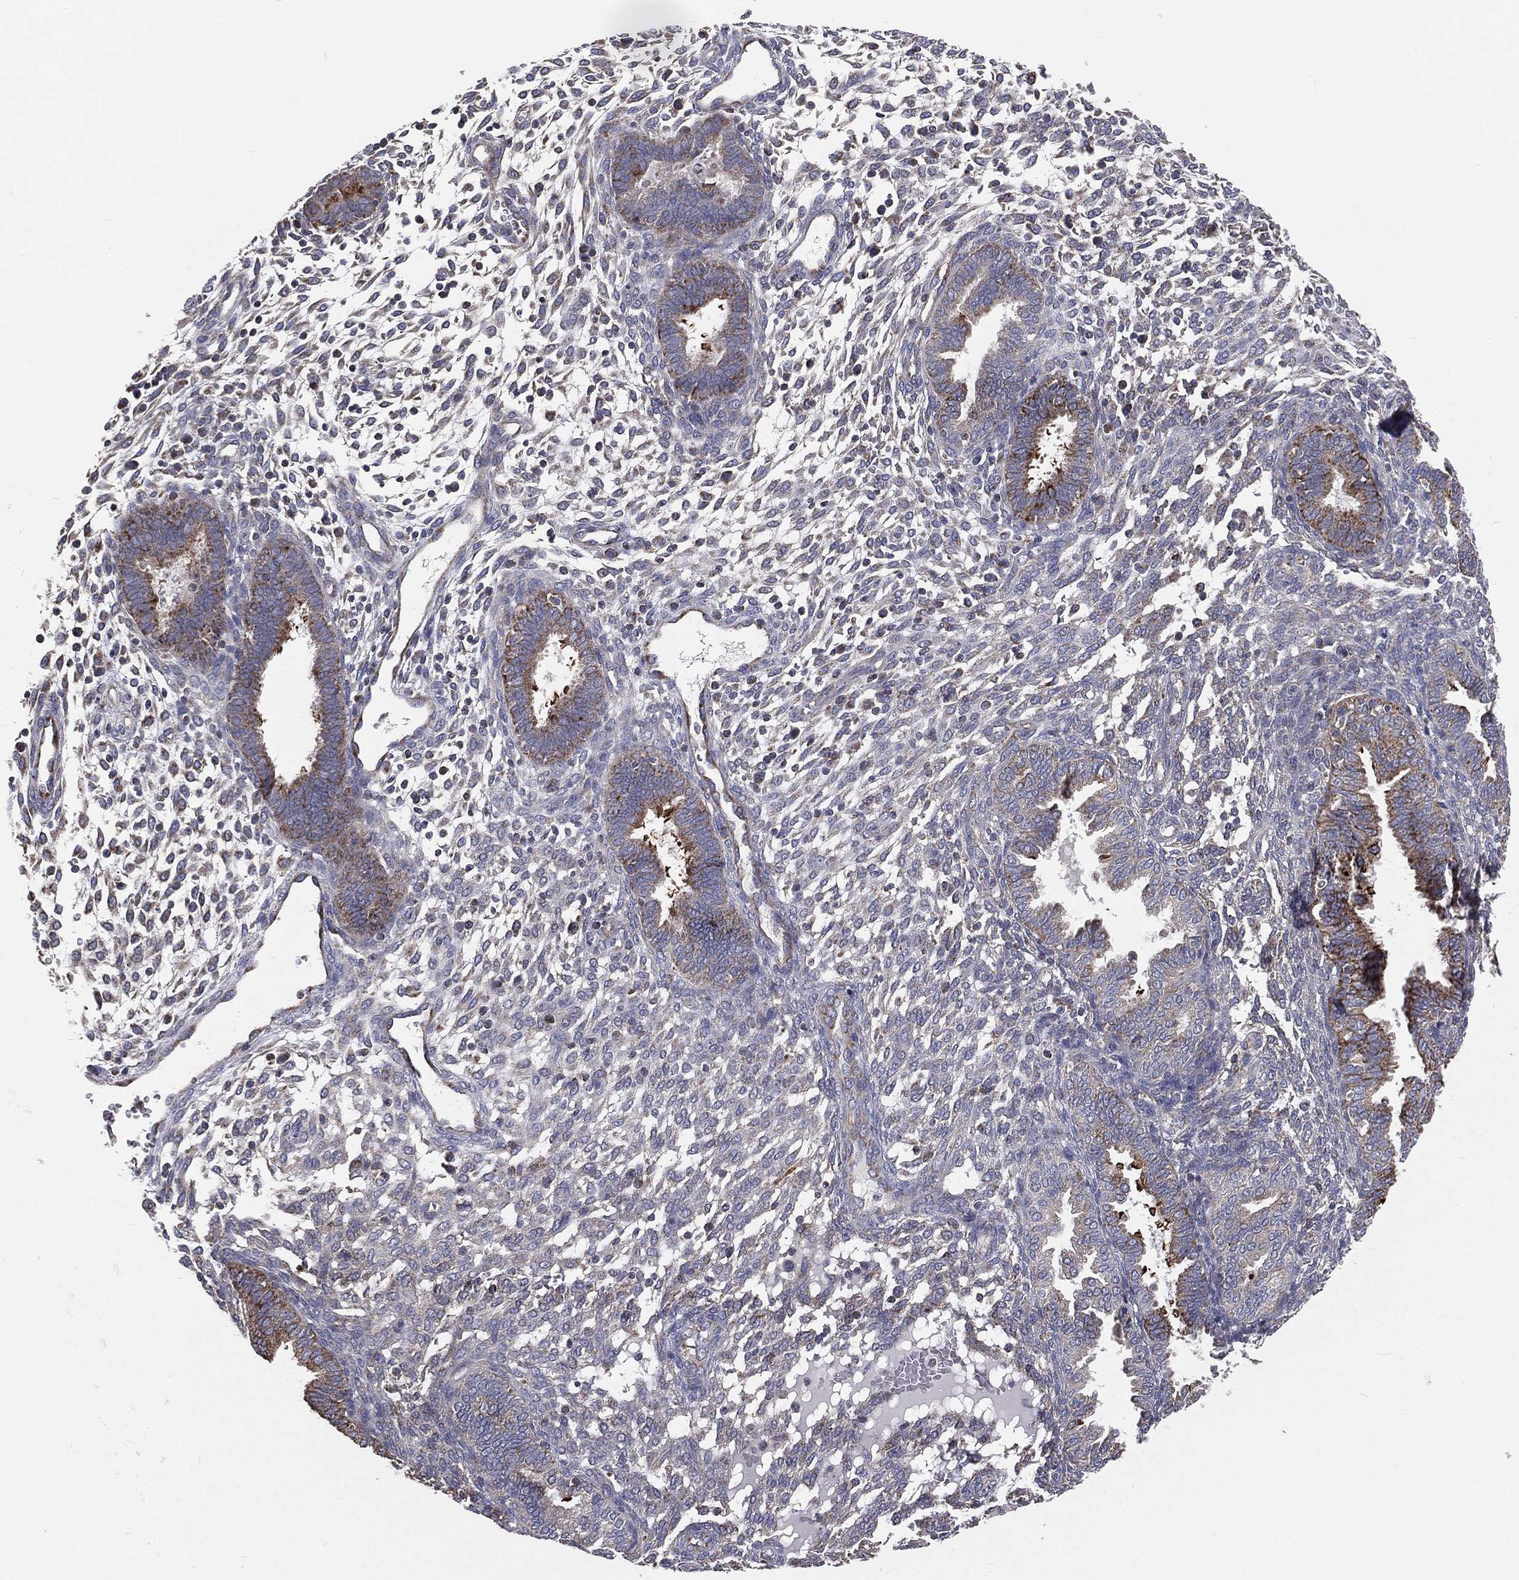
{"staining": {"intensity": "negative", "quantity": "none", "location": "none"}, "tissue": "endometrium", "cell_type": "Cells in endometrial stroma", "image_type": "normal", "snomed": [{"axis": "morphology", "description": "Normal tissue, NOS"}, {"axis": "topography", "description": "Endometrium"}], "caption": "Immunohistochemical staining of benign endometrium exhibits no significant positivity in cells in endometrial stroma. The staining was performed using DAB to visualize the protein expression in brown, while the nuclei were stained in blue with hematoxylin (Magnification: 20x).", "gene": "HADH", "patient": {"sex": "female", "age": 42}}